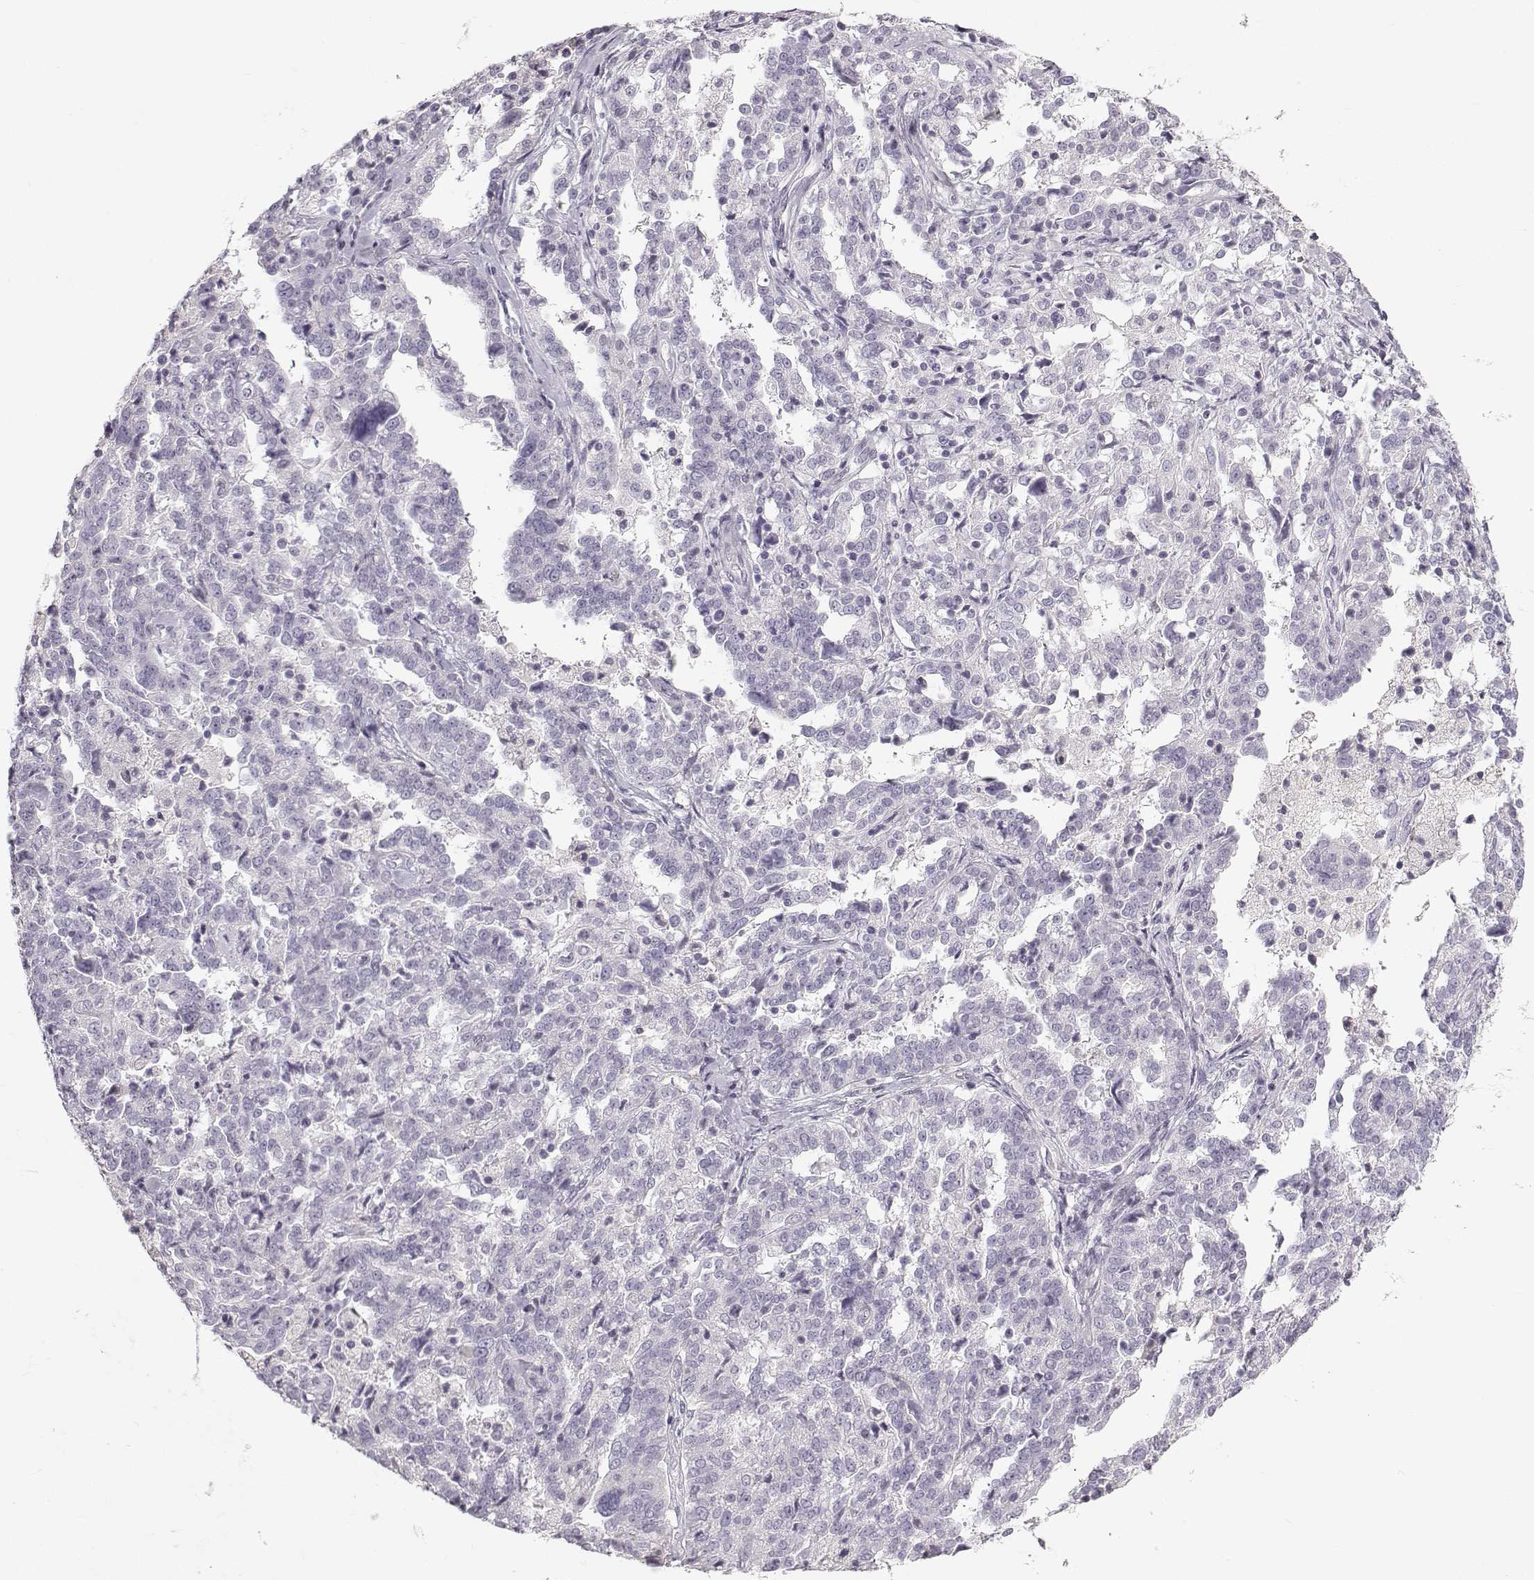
{"staining": {"intensity": "negative", "quantity": "none", "location": "none"}, "tissue": "ovarian cancer", "cell_type": "Tumor cells", "image_type": "cancer", "snomed": [{"axis": "morphology", "description": "Cystadenocarcinoma, serous, NOS"}, {"axis": "topography", "description": "Ovary"}], "caption": "Immunohistochemistry (IHC) histopathology image of human ovarian cancer (serous cystadenocarcinoma) stained for a protein (brown), which displays no staining in tumor cells.", "gene": "OIP5", "patient": {"sex": "female", "age": 67}}